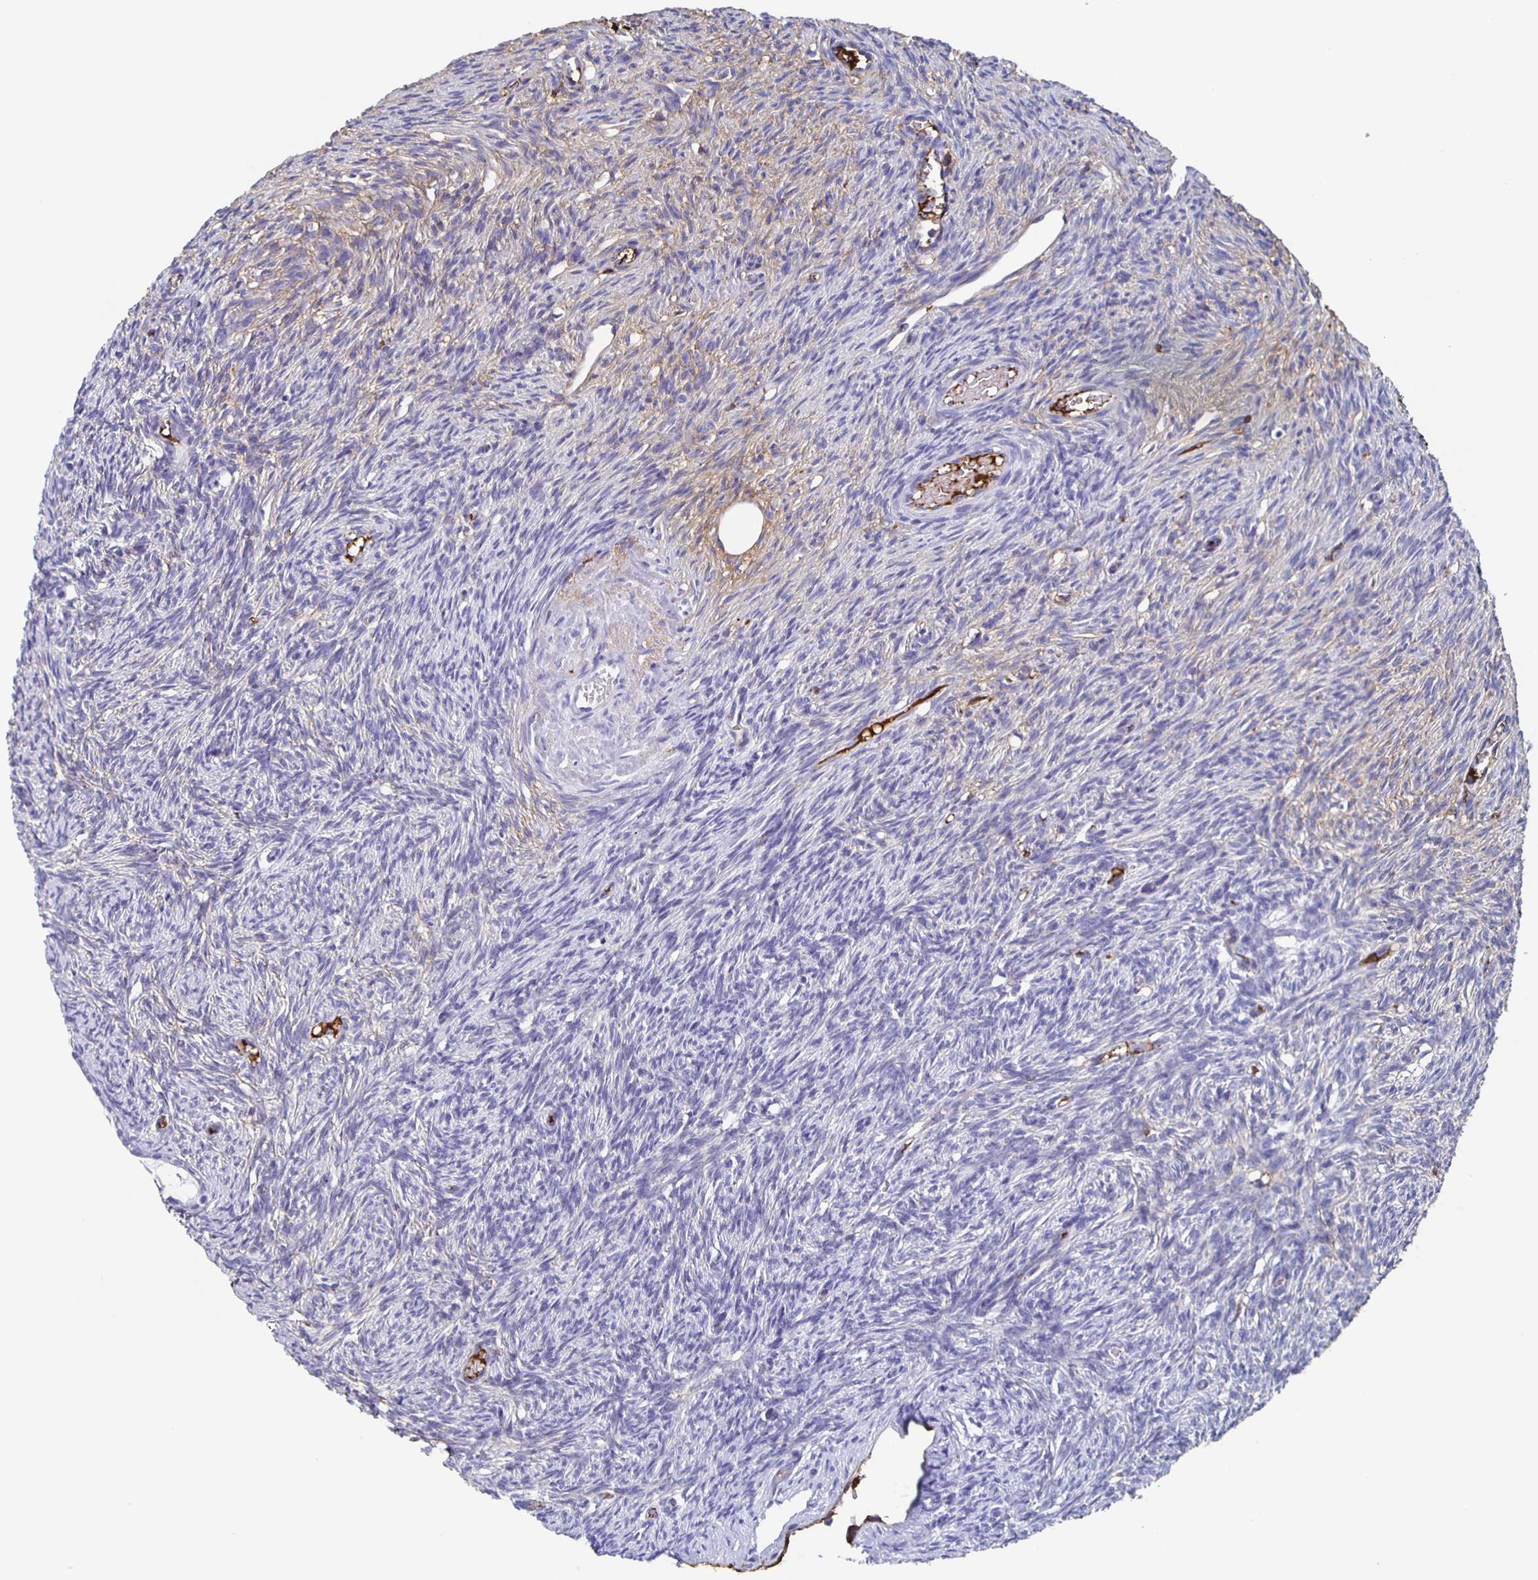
{"staining": {"intensity": "moderate", "quantity": "<25%", "location": "cytoplasmic/membranous"}, "tissue": "ovary", "cell_type": "Follicle cells", "image_type": "normal", "snomed": [{"axis": "morphology", "description": "Normal tissue, NOS"}, {"axis": "topography", "description": "Ovary"}], "caption": "IHC (DAB) staining of normal ovary shows moderate cytoplasmic/membranous protein positivity in about <25% of follicle cells. The staining was performed using DAB, with brown indicating positive protein expression. Nuclei are stained blue with hematoxylin.", "gene": "FGA", "patient": {"sex": "female", "age": 33}}